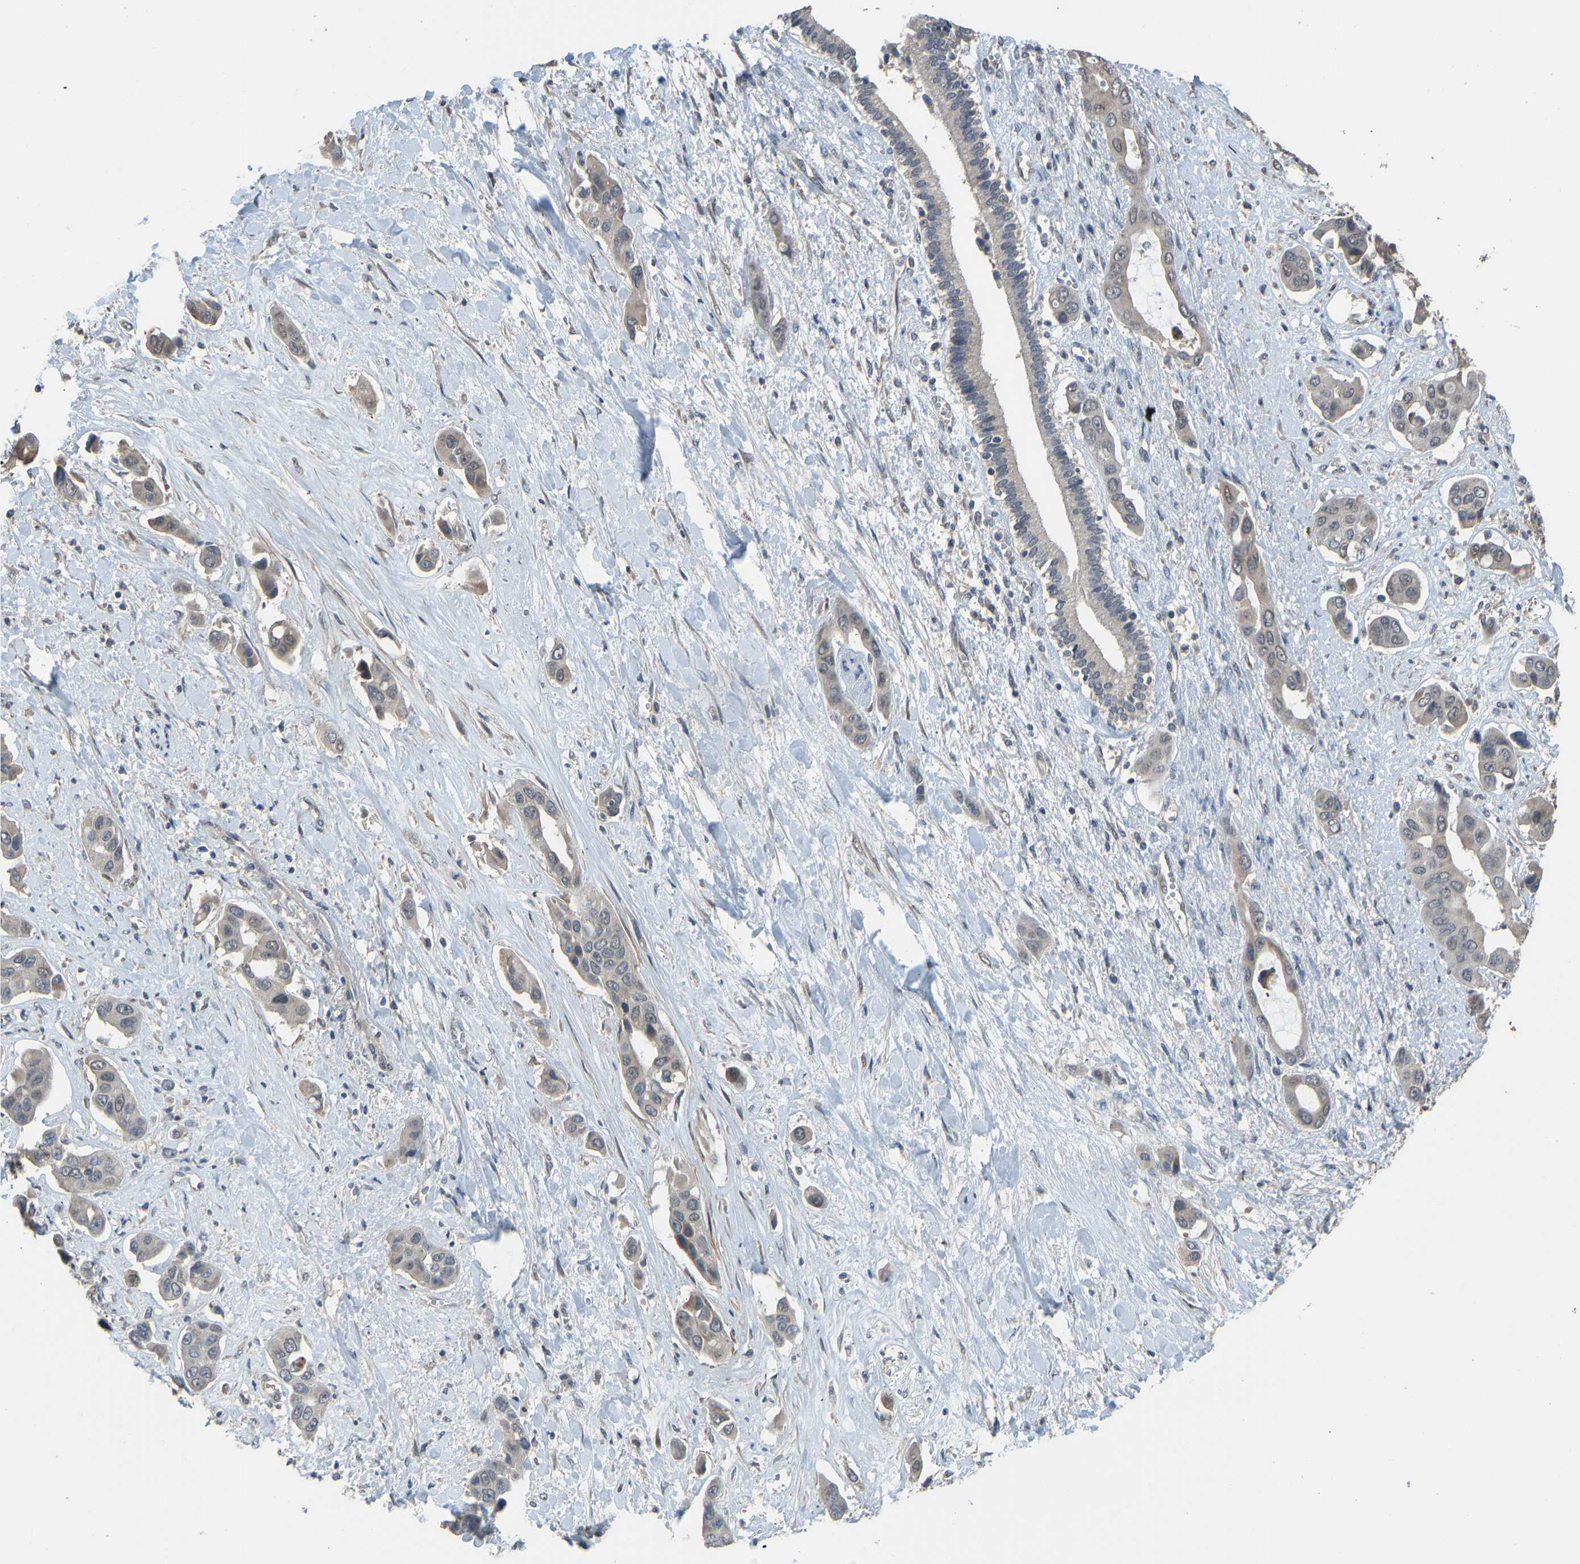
{"staining": {"intensity": "weak", "quantity": "25%-75%", "location": "nuclear"}, "tissue": "liver cancer", "cell_type": "Tumor cells", "image_type": "cancer", "snomed": [{"axis": "morphology", "description": "Cholangiocarcinoma"}, {"axis": "topography", "description": "Liver"}], "caption": "This is an image of IHC staining of liver cancer, which shows weak staining in the nuclear of tumor cells.", "gene": "KPNA6", "patient": {"sex": "female", "age": 52}}